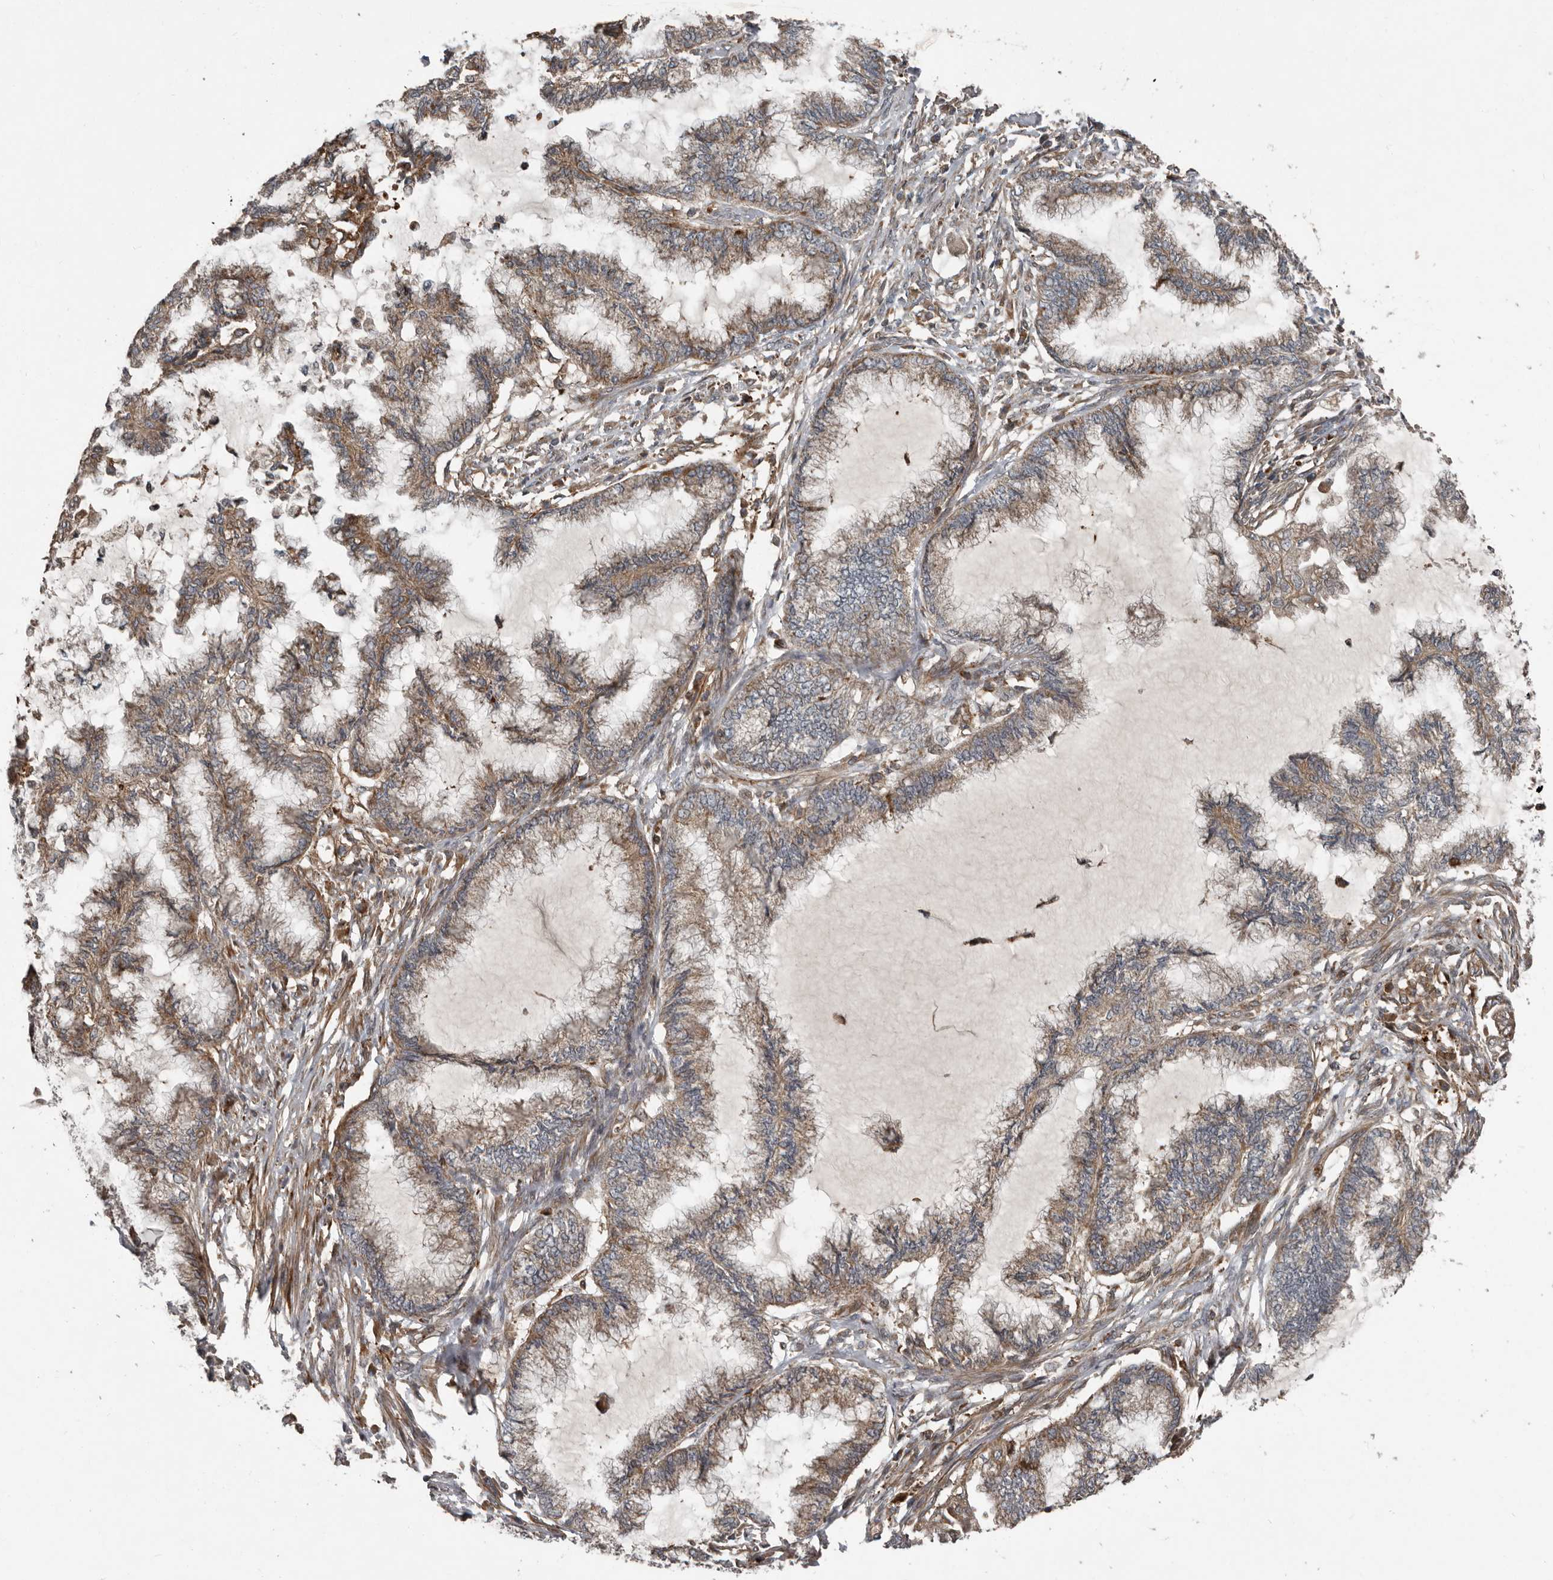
{"staining": {"intensity": "moderate", "quantity": ">75%", "location": "cytoplasmic/membranous"}, "tissue": "endometrial cancer", "cell_type": "Tumor cells", "image_type": "cancer", "snomed": [{"axis": "morphology", "description": "Adenocarcinoma, NOS"}, {"axis": "topography", "description": "Endometrium"}], "caption": "A medium amount of moderate cytoplasmic/membranous positivity is present in approximately >75% of tumor cells in endometrial cancer (adenocarcinoma) tissue.", "gene": "FBXO31", "patient": {"sex": "female", "age": 86}}